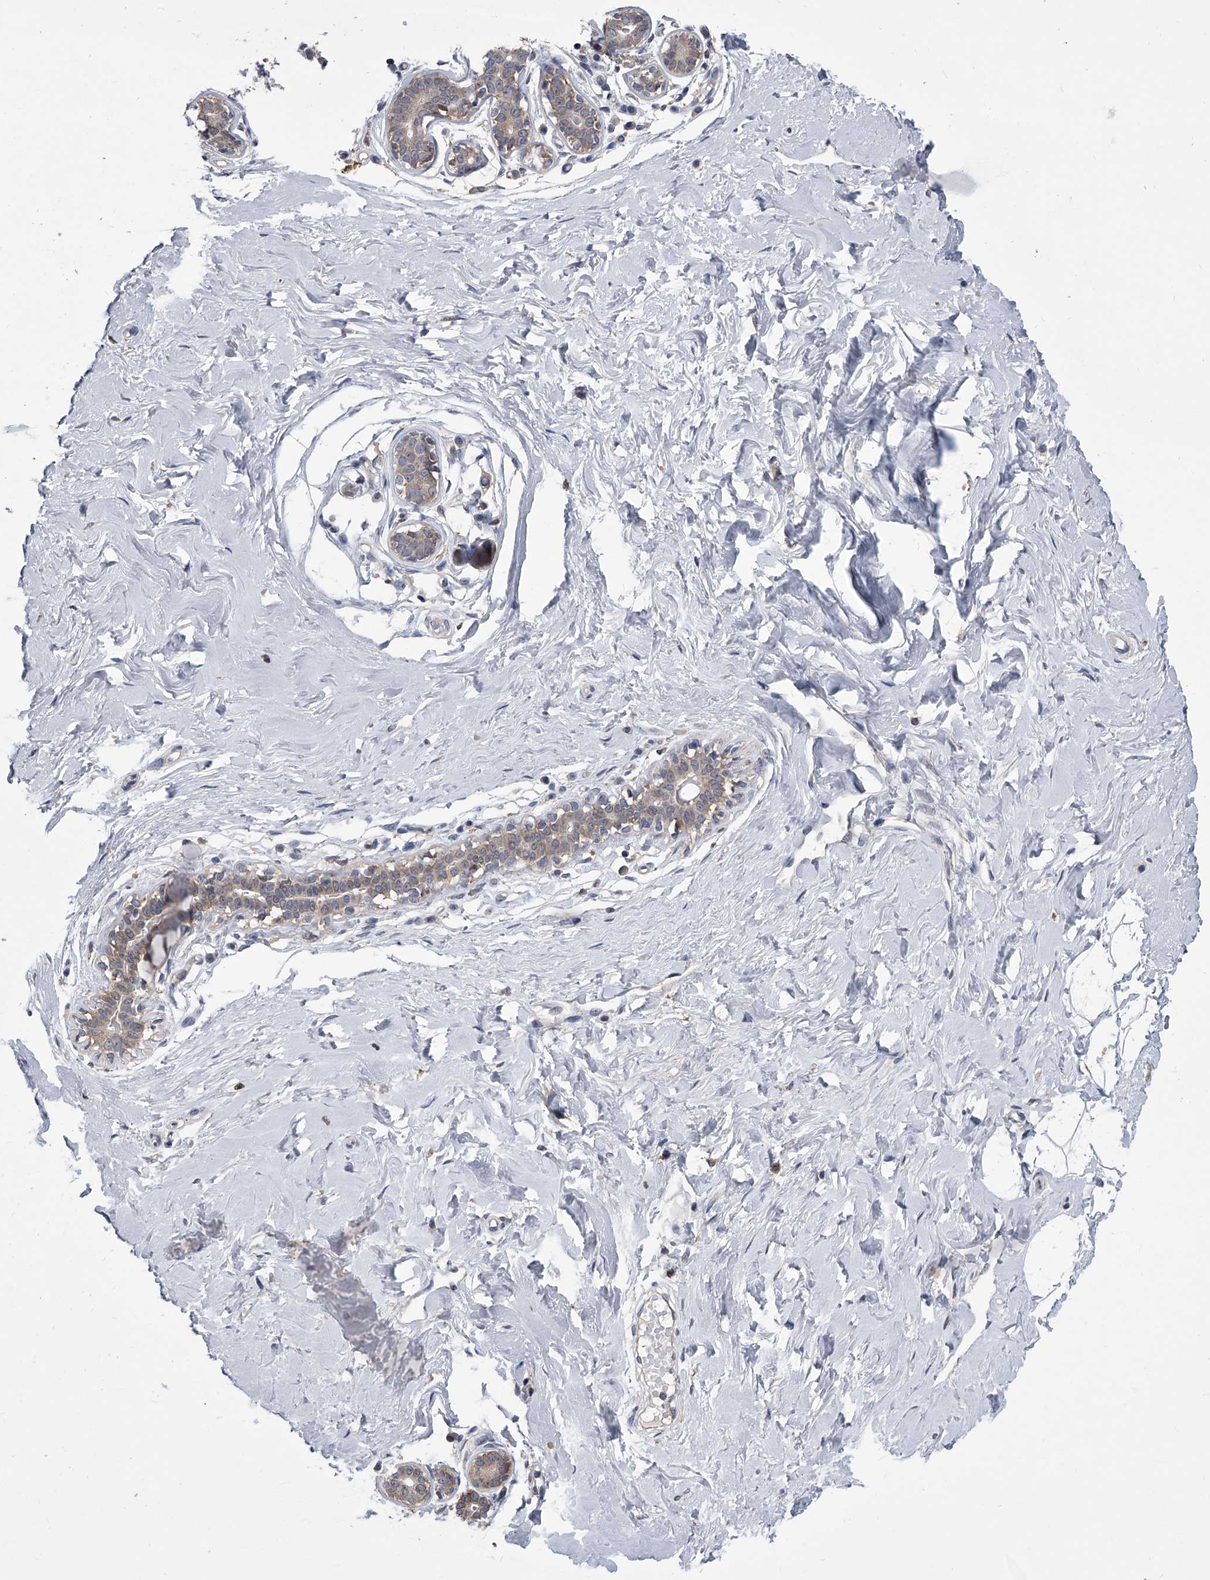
{"staining": {"intensity": "negative", "quantity": "none", "location": "none"}, "tissue": "breast", "cell_type": "Adipocytes", "image_type": "normal", "snomed": [{"axis": "morphology", "description": "Normal tissue, NOS"}, {"axis": "morphology", "description": "Adenoma, NOS"}, {"axis": "topography", "description": "Breast"}], "caption": "Benign breast was stained to show a protein in brown. There is no significant staining in adipocytes. (DAB immunohistochemistry (IHC) visualized using brightfield microscopy, high magnification).", "gene": "MAP4K3", "patient": {"sex": "female", "age": 23}}